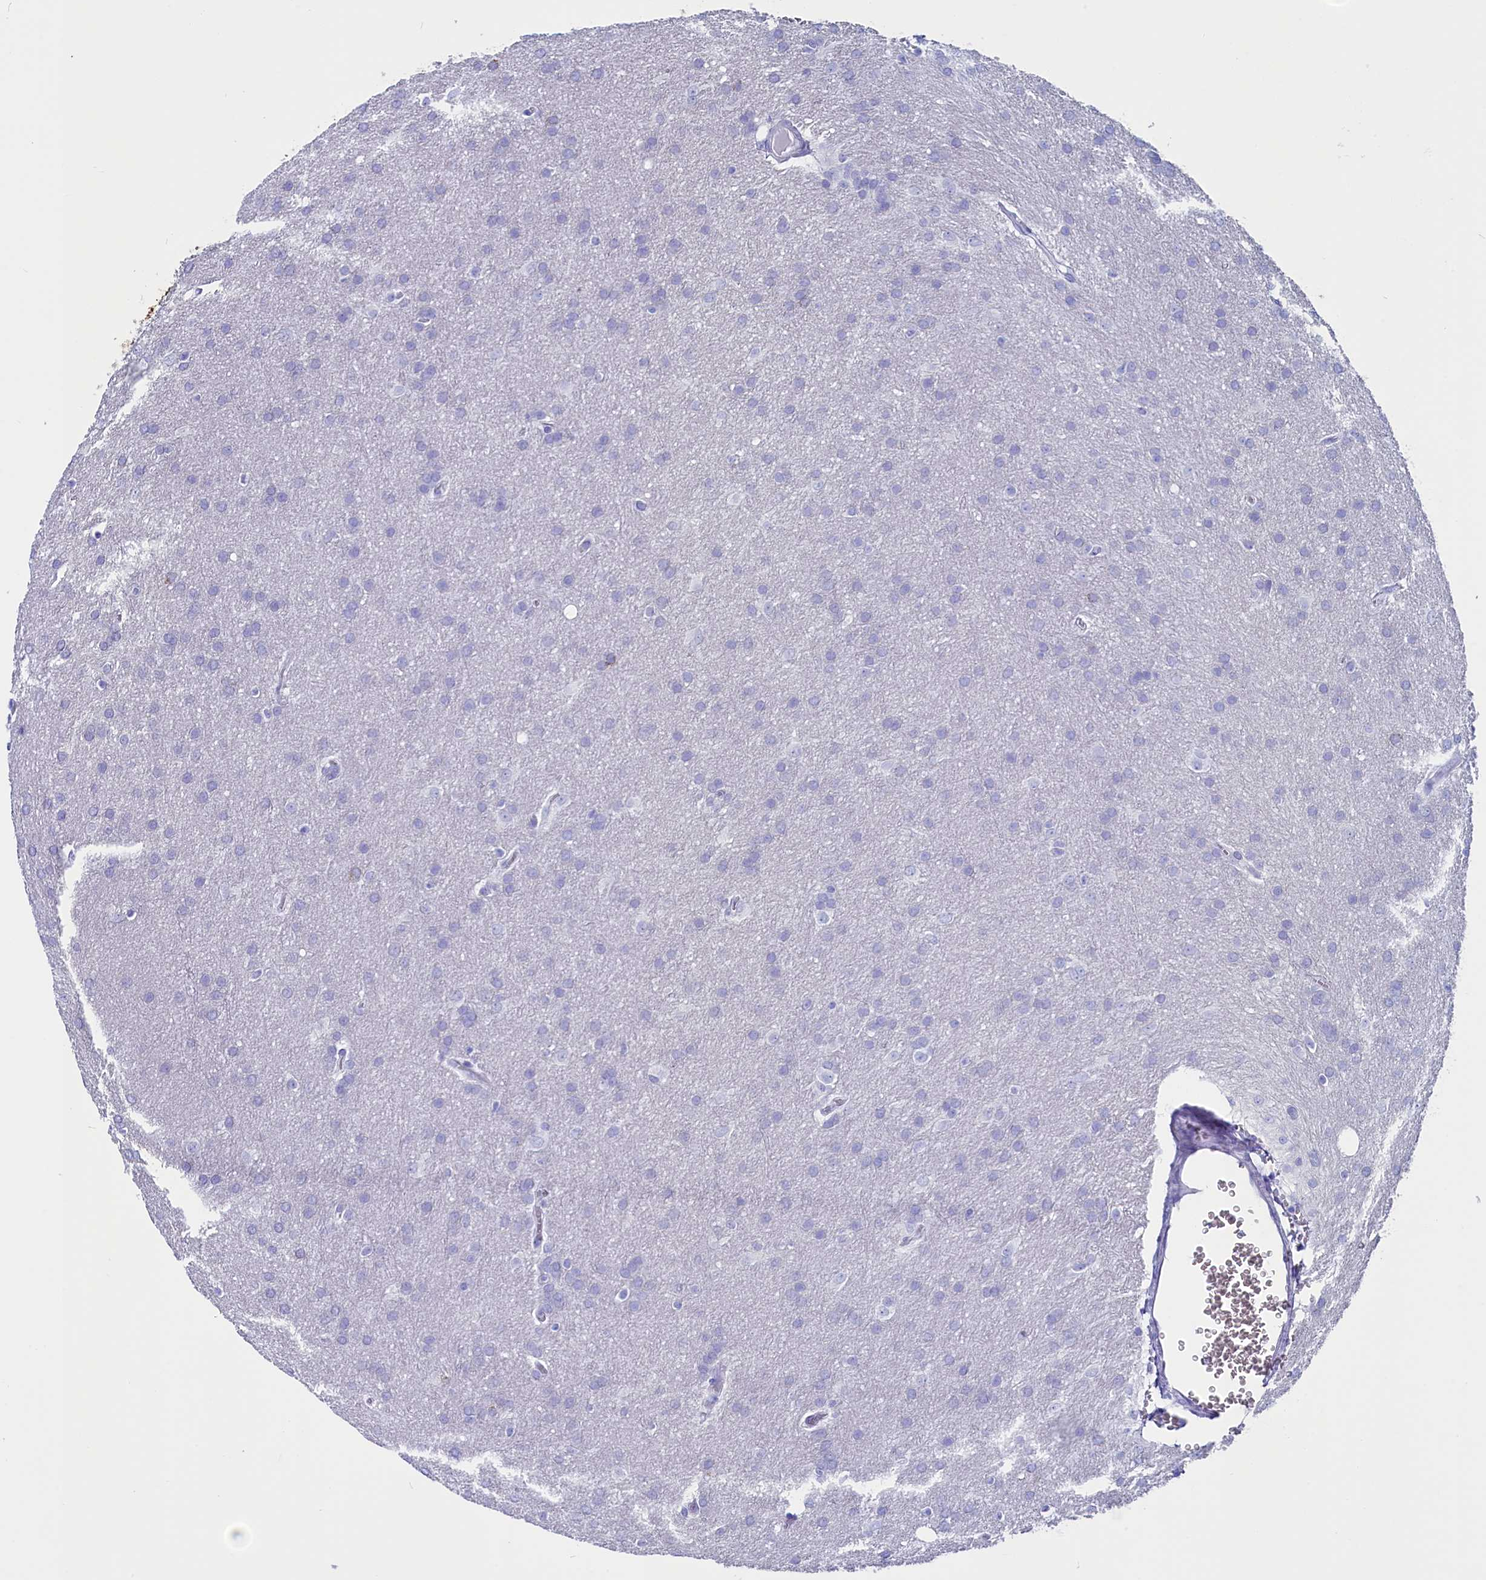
{"staining": {"intensity": "negative", "quantity": "none", "location": "none"}, "tissue": "glioma", "cell_type": "Tumor cells", "image_type": "cancer", "snomed": [{"axis": "morphology", "description": "Glioma, malignant, Low grade"}, {"axis": "topography", "description": "Brain"}], "caption": "Histopathology image shows no protein expression in tumor cells of malignant glioma (low-grade) tissue.", "gene": "ANKRD29", "patient": {"sex": "female", "age": 32}}